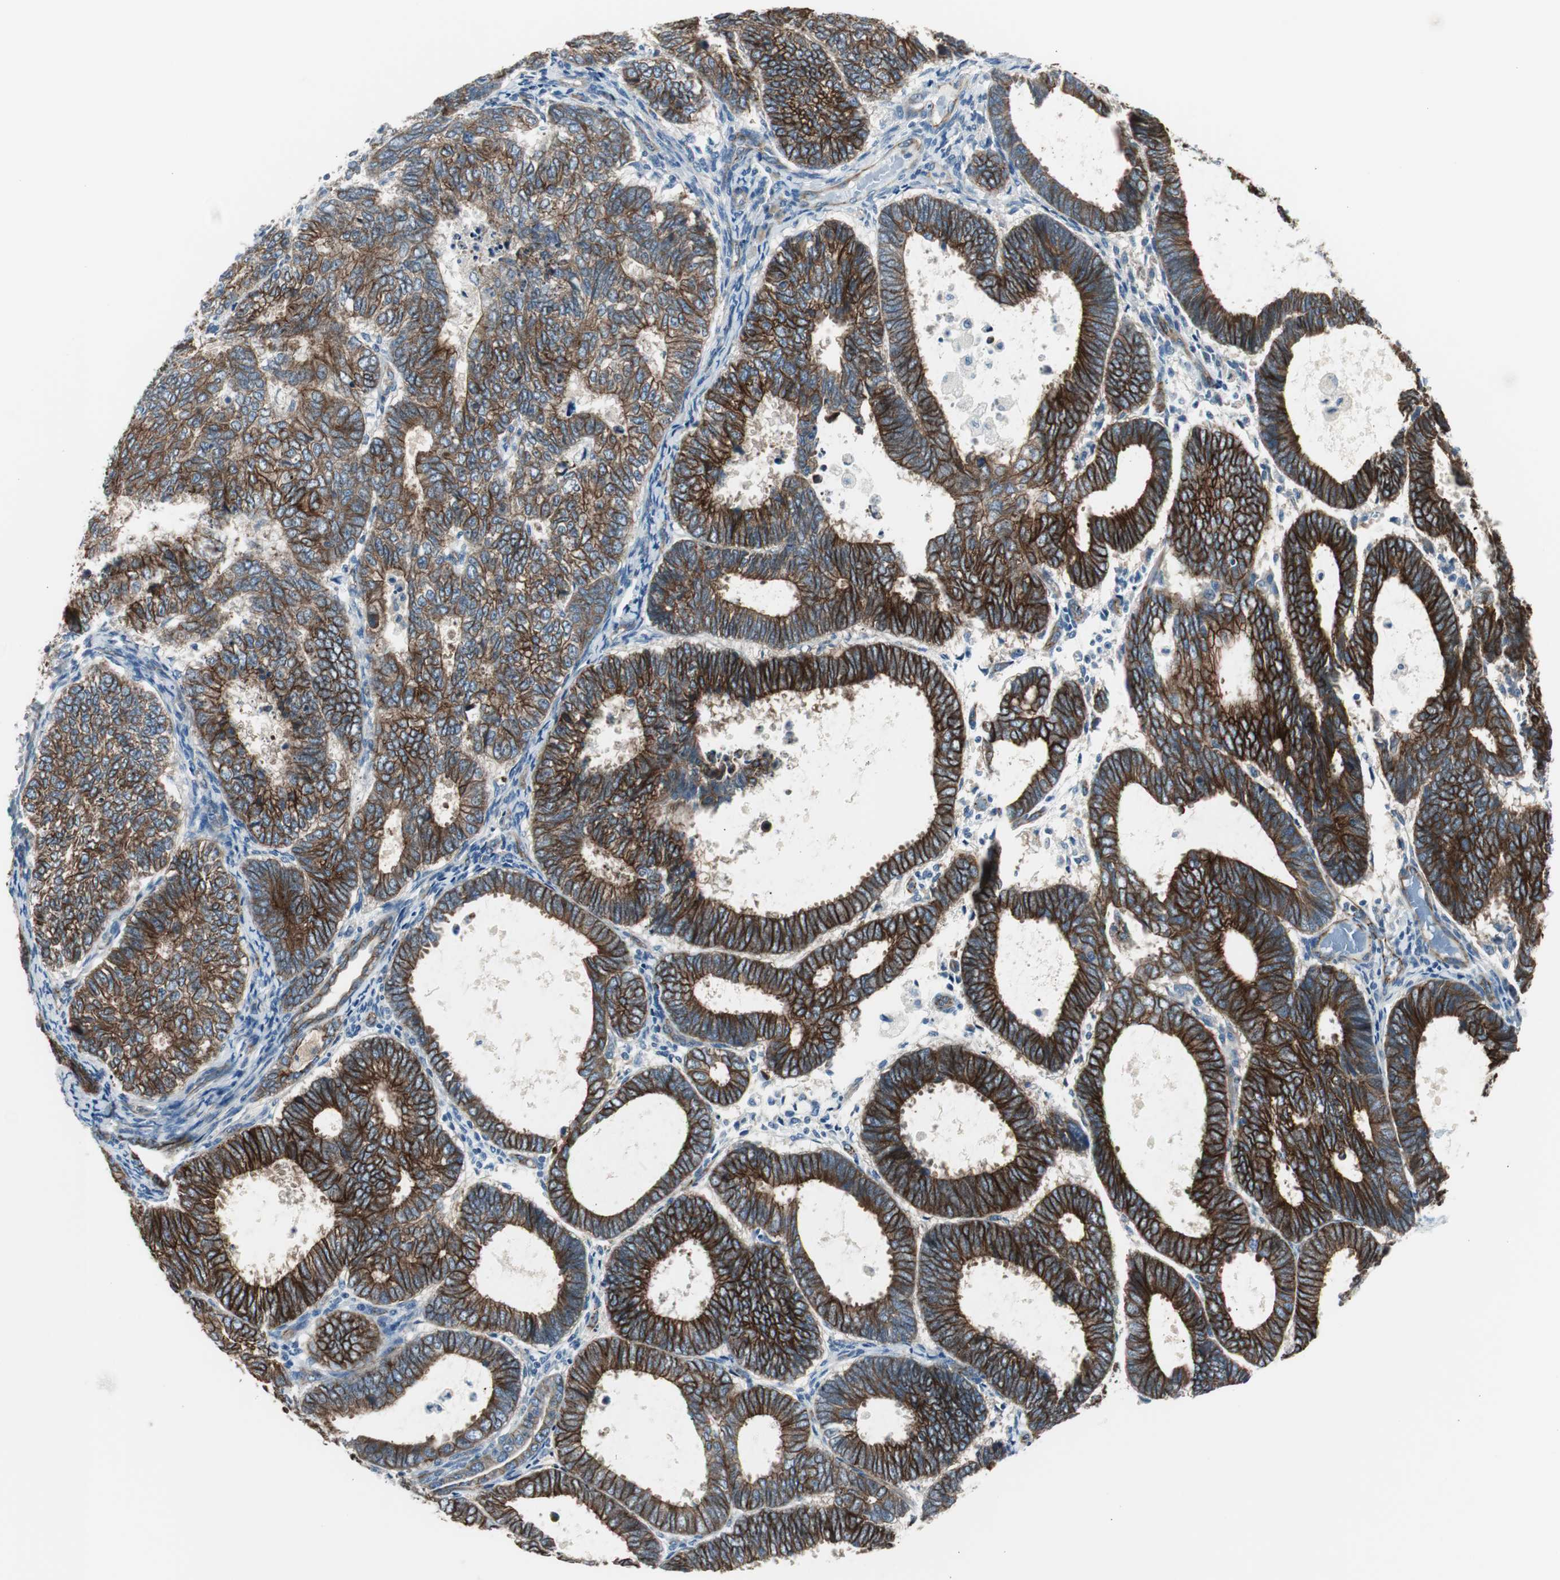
{"staining": {"intensity": "strong", "quantity": ">75%", "location": "cytoplasmic/membranous"}, "tissue": "endometrial cancer", "cell_type": "Tumor cells", "image_type": "cancer", "snomed": [{"axis": "morphology", "description": "Adenocarcinoma, NOS"}, {"axis": "topography", "description": "Uterus"}], "caption": "The image reveals immunohistochemical staining of endometrial cancer (adenocarcinoma). There is strong cytoplasmic/membranous expression is identified in approximately >75% of tumor cells. The protein is stained brown, and the nuclei are stained in blue (DAB (3,3'-diaminobenzidine) IHC with brightfield microscopy, high magnification).", "gene": "STXBP4", "patient": {"sex": "female", "age": 60}}